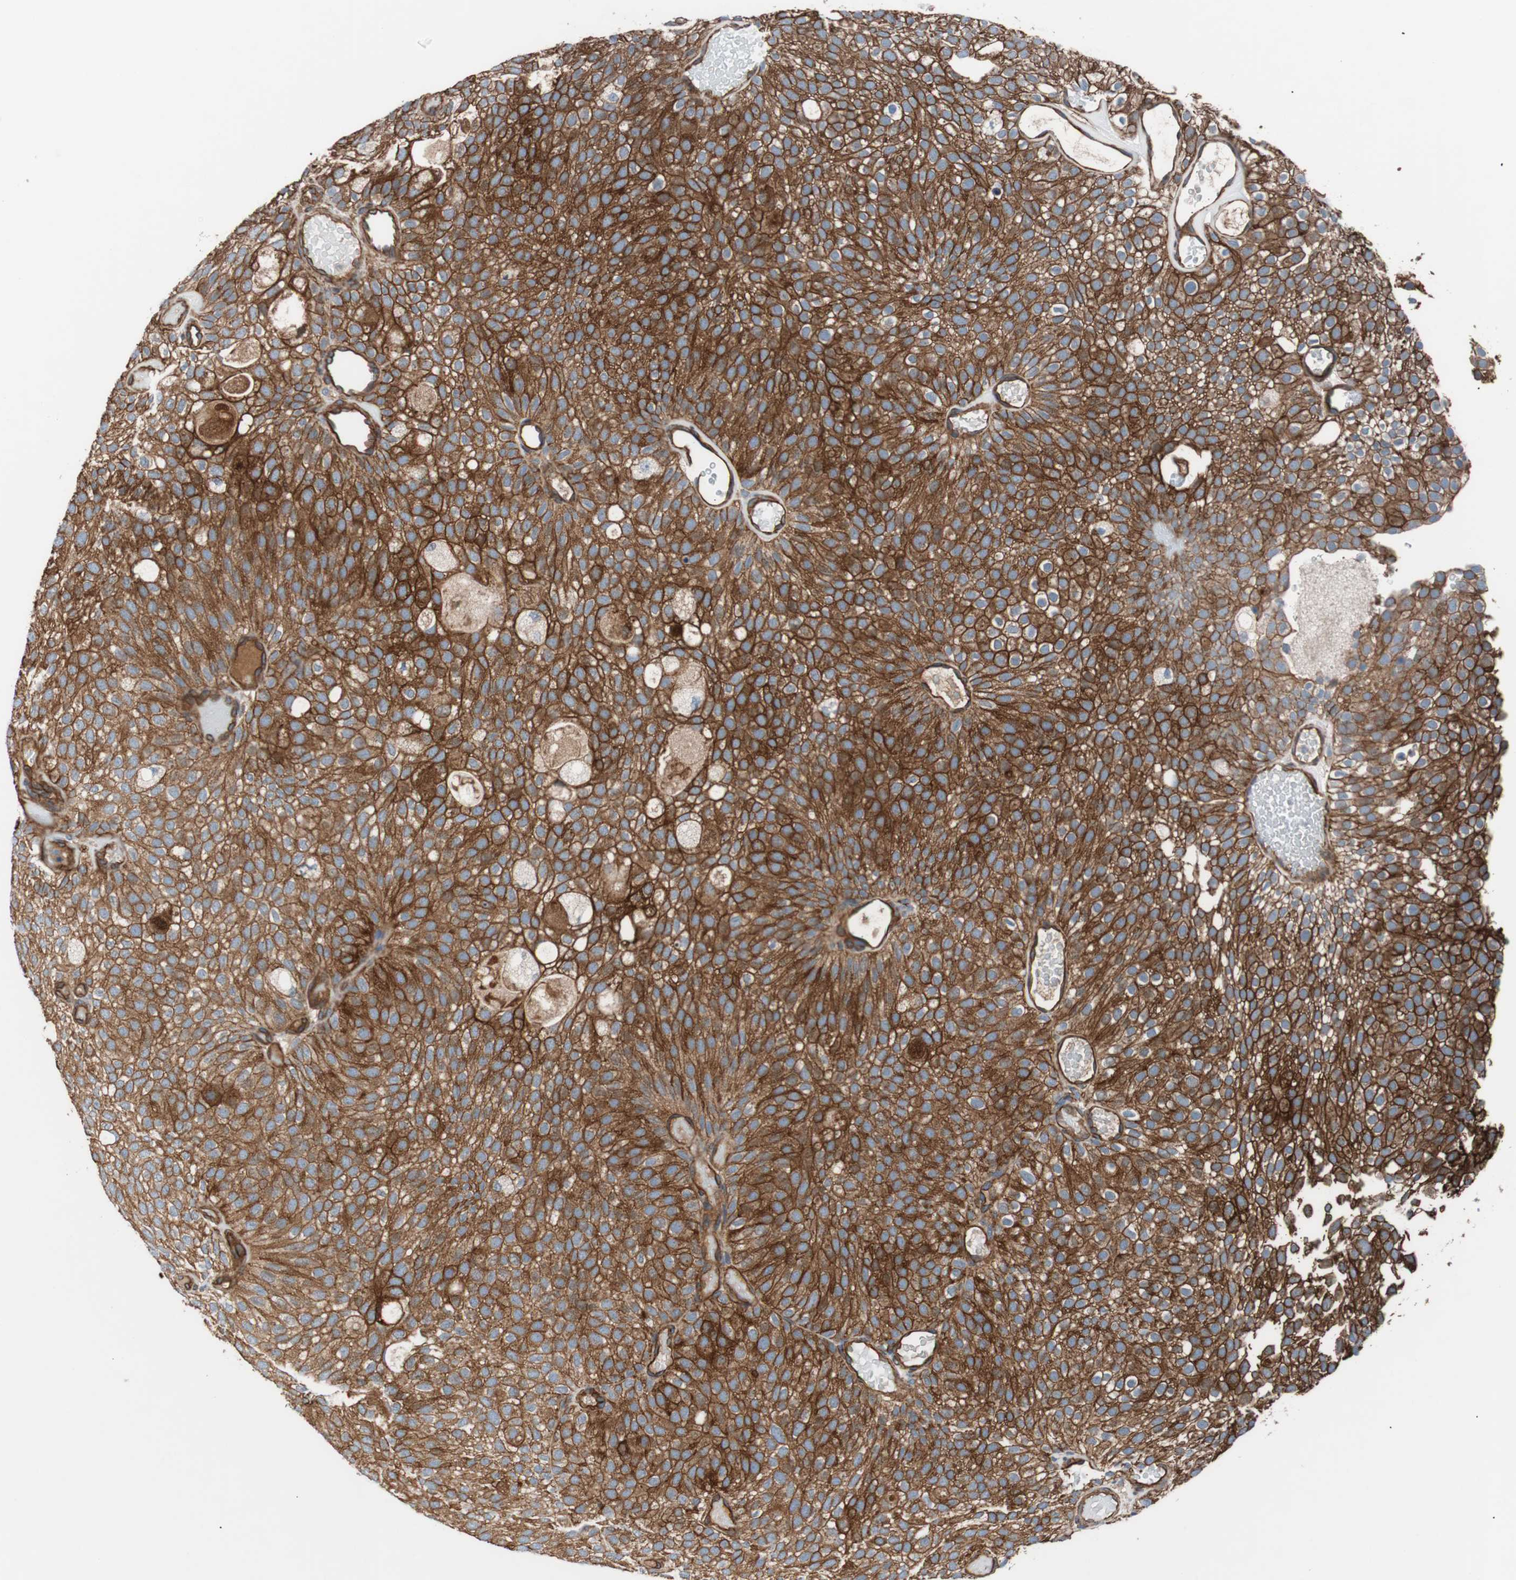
{"staining": {"intensity": "strong", "quantity": ">75%", "location": "cytoplasmic/membranous"}, "tissue": "urothelial cancer", "cell_type": "Tumor cells", "image_type": "cancer", "snomed": [{"axis": "morphology", "description": "Urothelial carcinoma, Low grade"}, {"axis": "topography", "description": "Urinary bladder"}], "caption": "Brown immunohistochemical staining in urothelial cancer displays strong cytoplasmic/membranous staining in approximately >75% of tumor cells.", "gene": "SPINT1", "patient": {"sex": "male", "age": 78}}